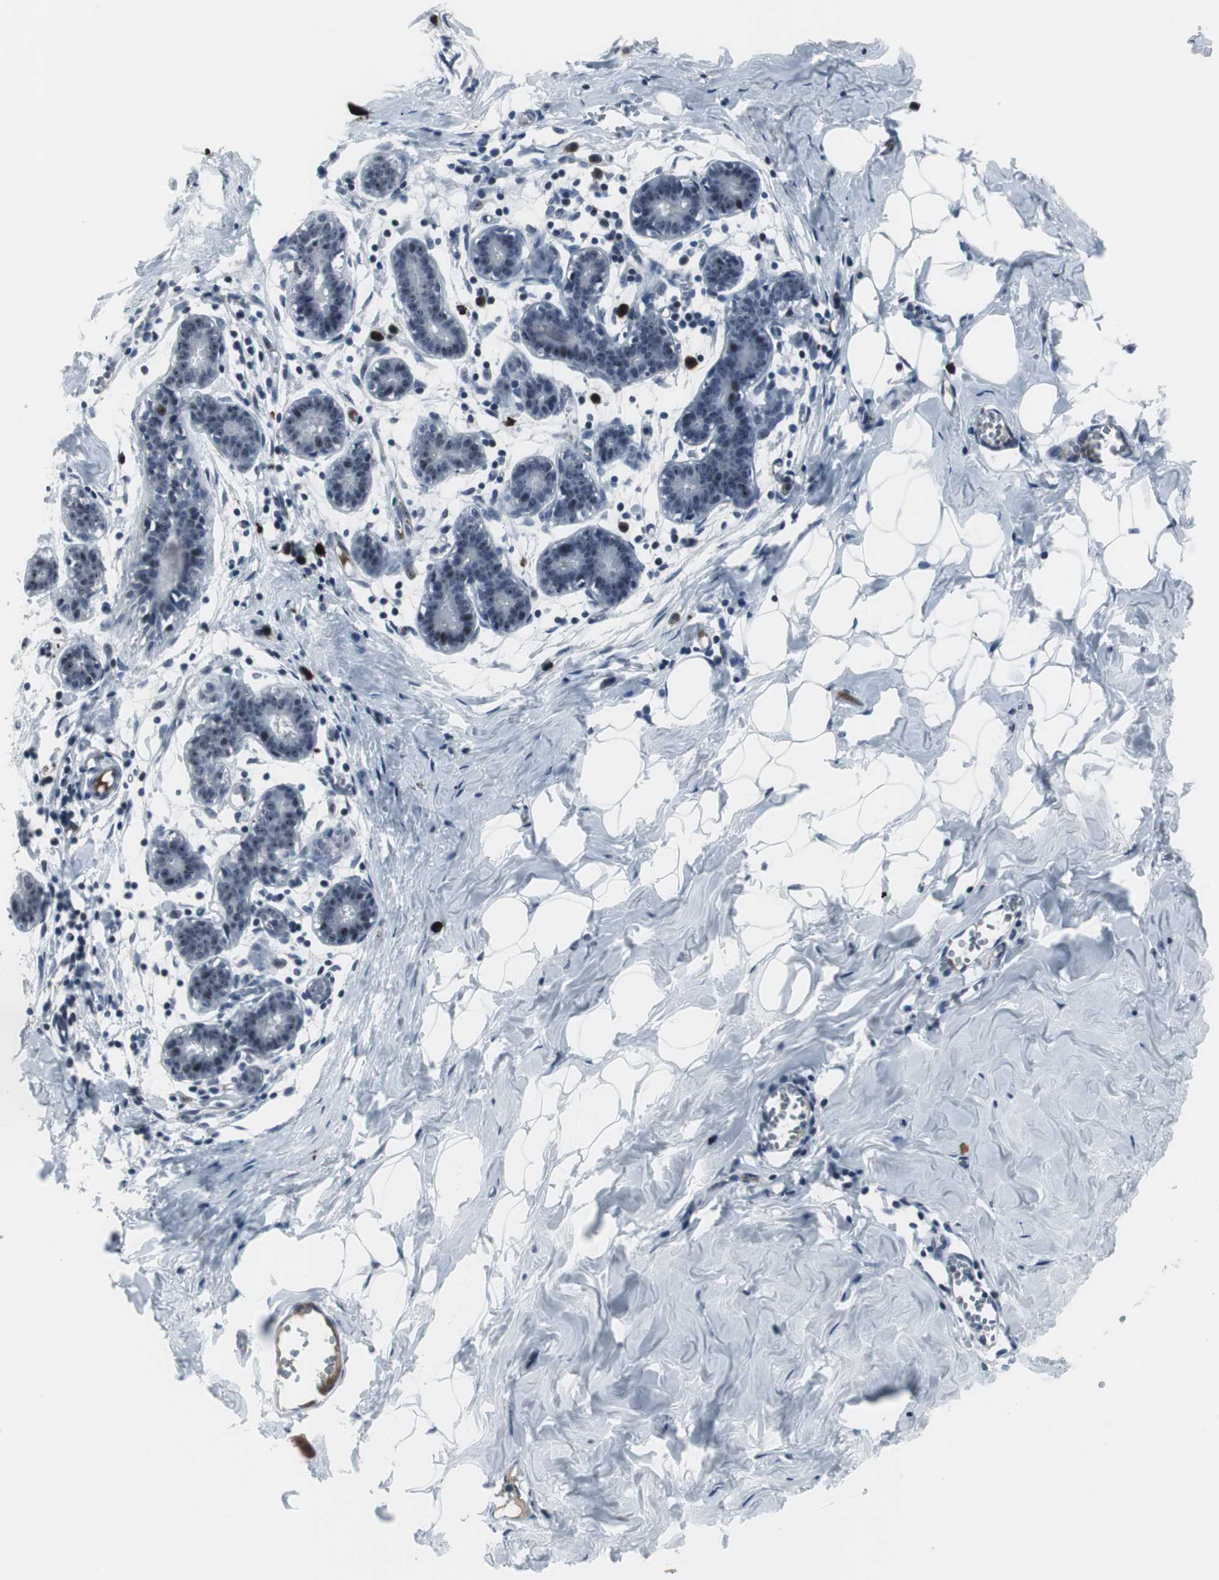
{"staining": {"intensity": "negative", "quantity": "none", "location": "none"}, "tissue": "breast", "cell_type": "Adipocytes", "image_type": "normal", "snomed": [{"axis": "morphology", "description": "Normal tissue, NOS"}, {"axis": "topography", "description": "Breast"}], "caption": "This micrograph is of normal breast stained with IHC to label a protein in brown with the nuclei are counter-stained blue. There is no staining in adipocytes.", "gene": "DOK1", "patient": {"sex": "female", "age": 27}}